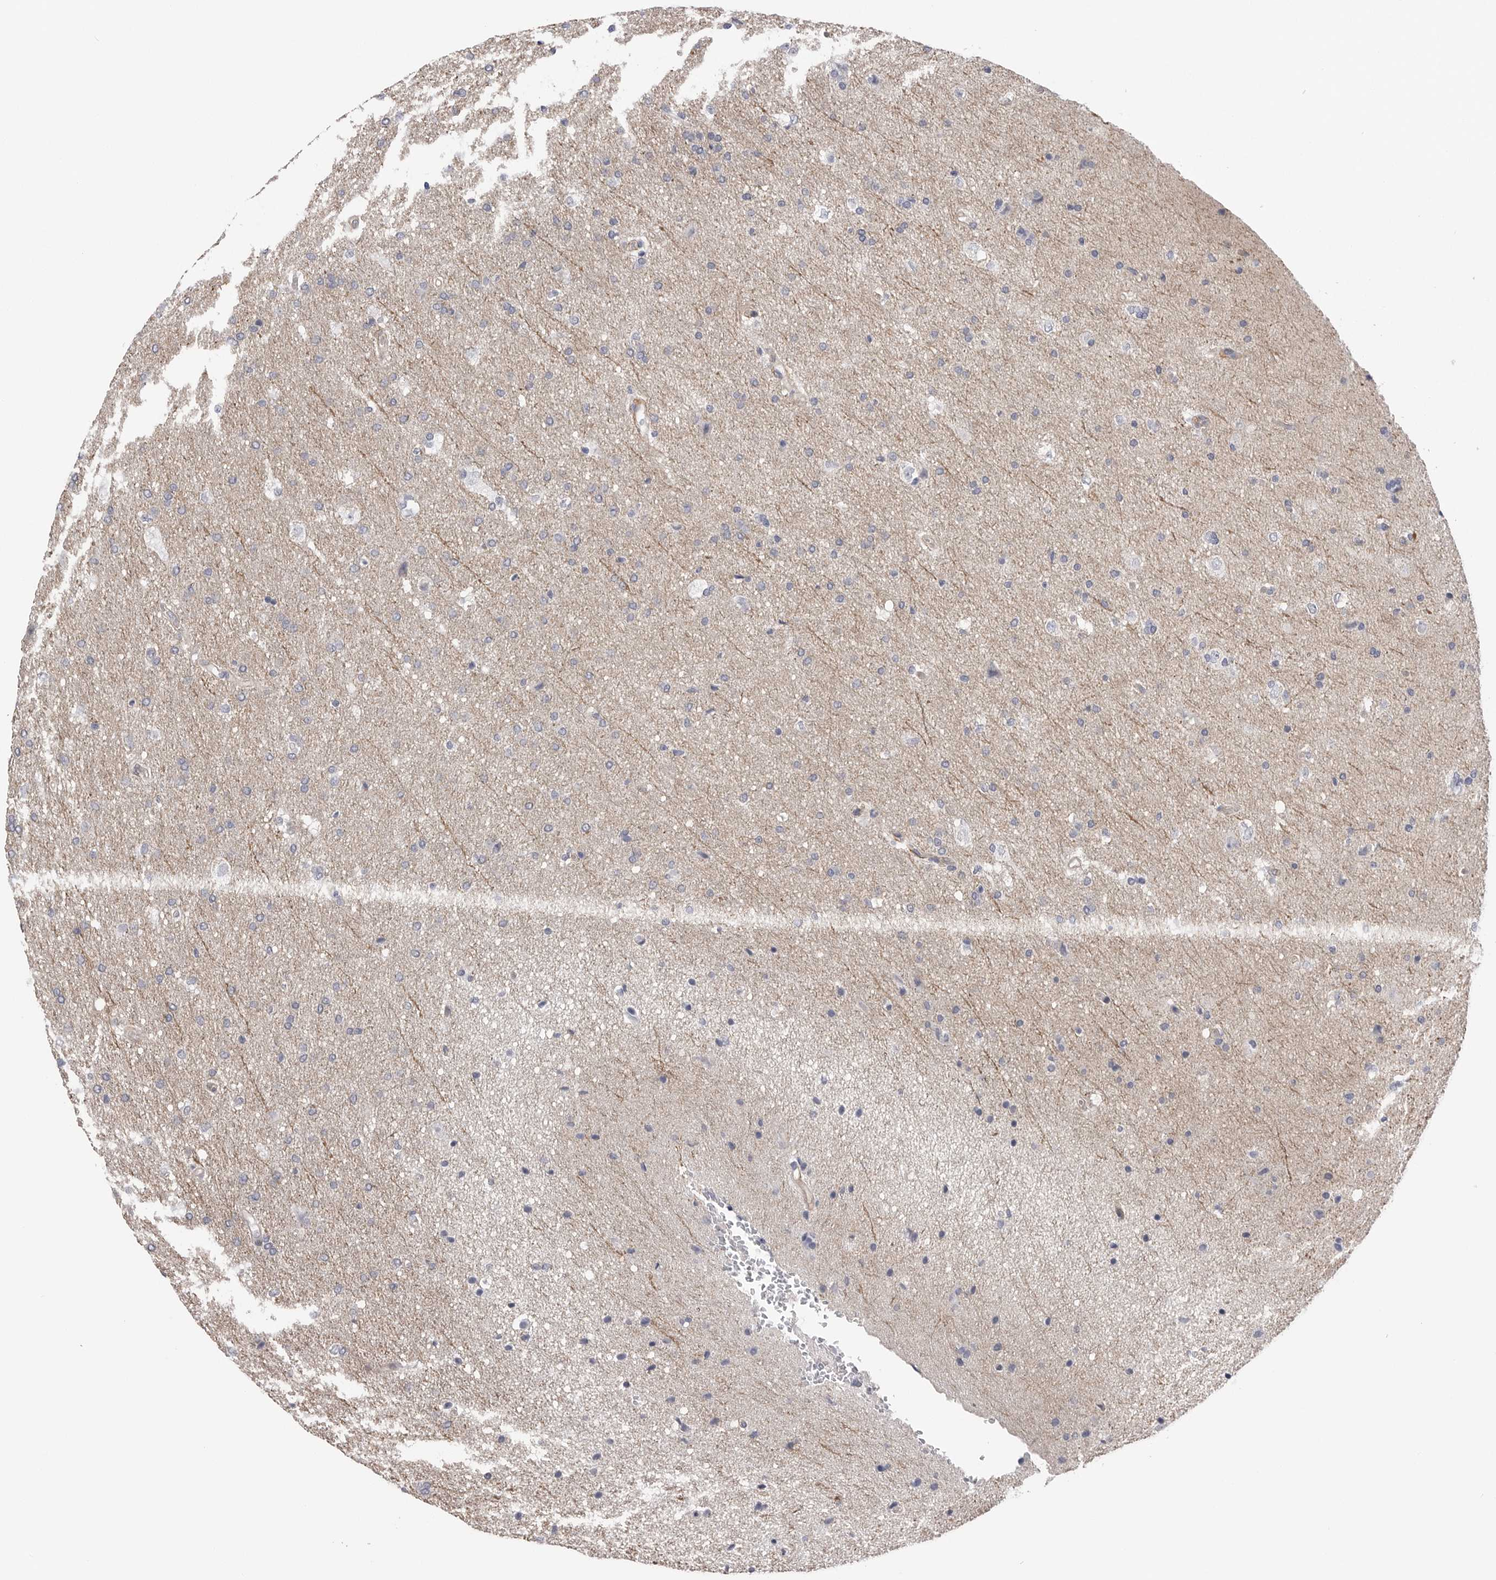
{"staining": {"intensity": "negative", "quantity": "none", "location": "none"}, "tissue": "glioma", "cell_type": "Tumor cells", "image_type": "cancer", "snomed": [{"axis": "morphology", "description": "Glioma, malignant, Low grade"}, {"axis": "topography", "description": "Brain"}], "caption": "Glioma stained for a protein using IHC shows no positivity tumor cells.", "gene": "AKAP12", "patient": {"sex": "female", "age": 37}}